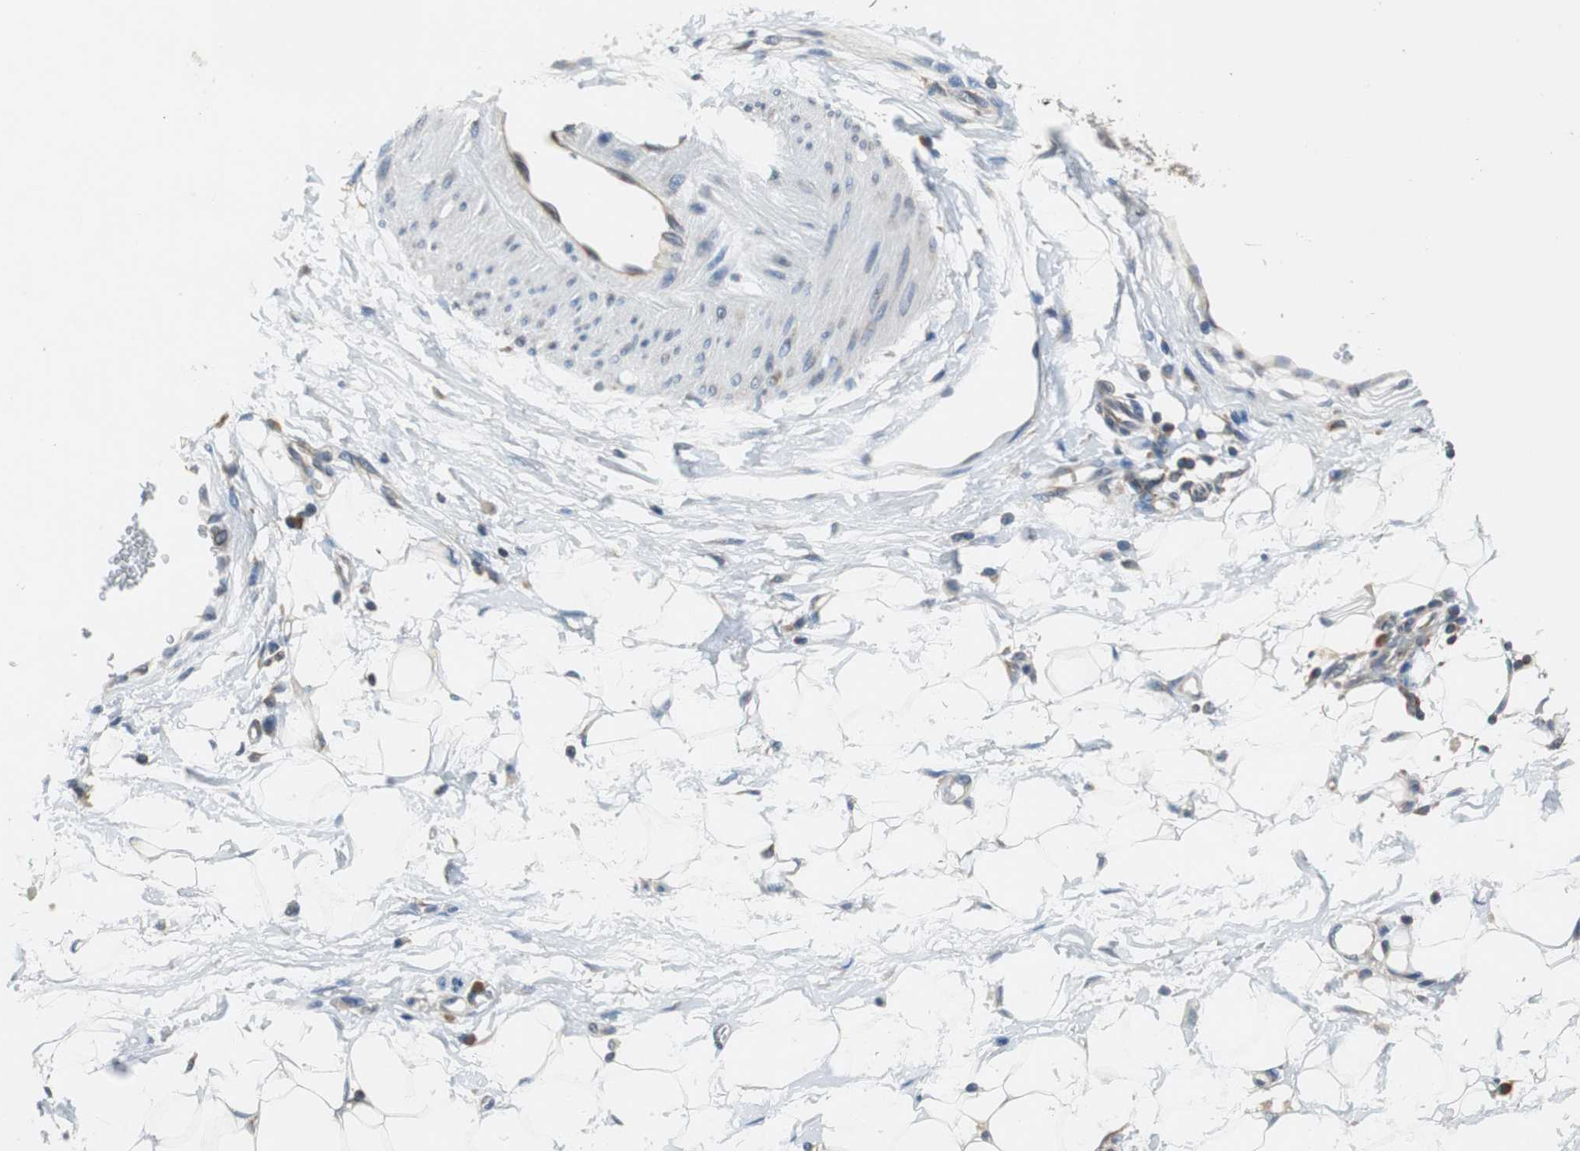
{"staining": {"intensity": "negative", "quantity": "none", "location": "none"}, "tissue": "adipose tissue", "cell_type": "Adipocytes", "image_type": "normal", "snomed": [{"axis": "morphology", "description": "Normal tissue, NOS"}, {"axis": "morphology", "description": "Urothelial carcinoma, High grade"}, {"axis": "topography", "description": "Vascular tissue"}, {"axis": "topography", "description": "Urinary bladder"}], "caption": "Adipocytes show no significant positivity in benign adipose tissue. Brightfield microscopy of immunohistochemistry (IHC) stained with DAB (3,3'-diaminobenzidine) (brown) and hematoxylin (blue), captured at high magnification.", "gene": "CNOT3", "patient": {"sex": "female", "age": 56}}